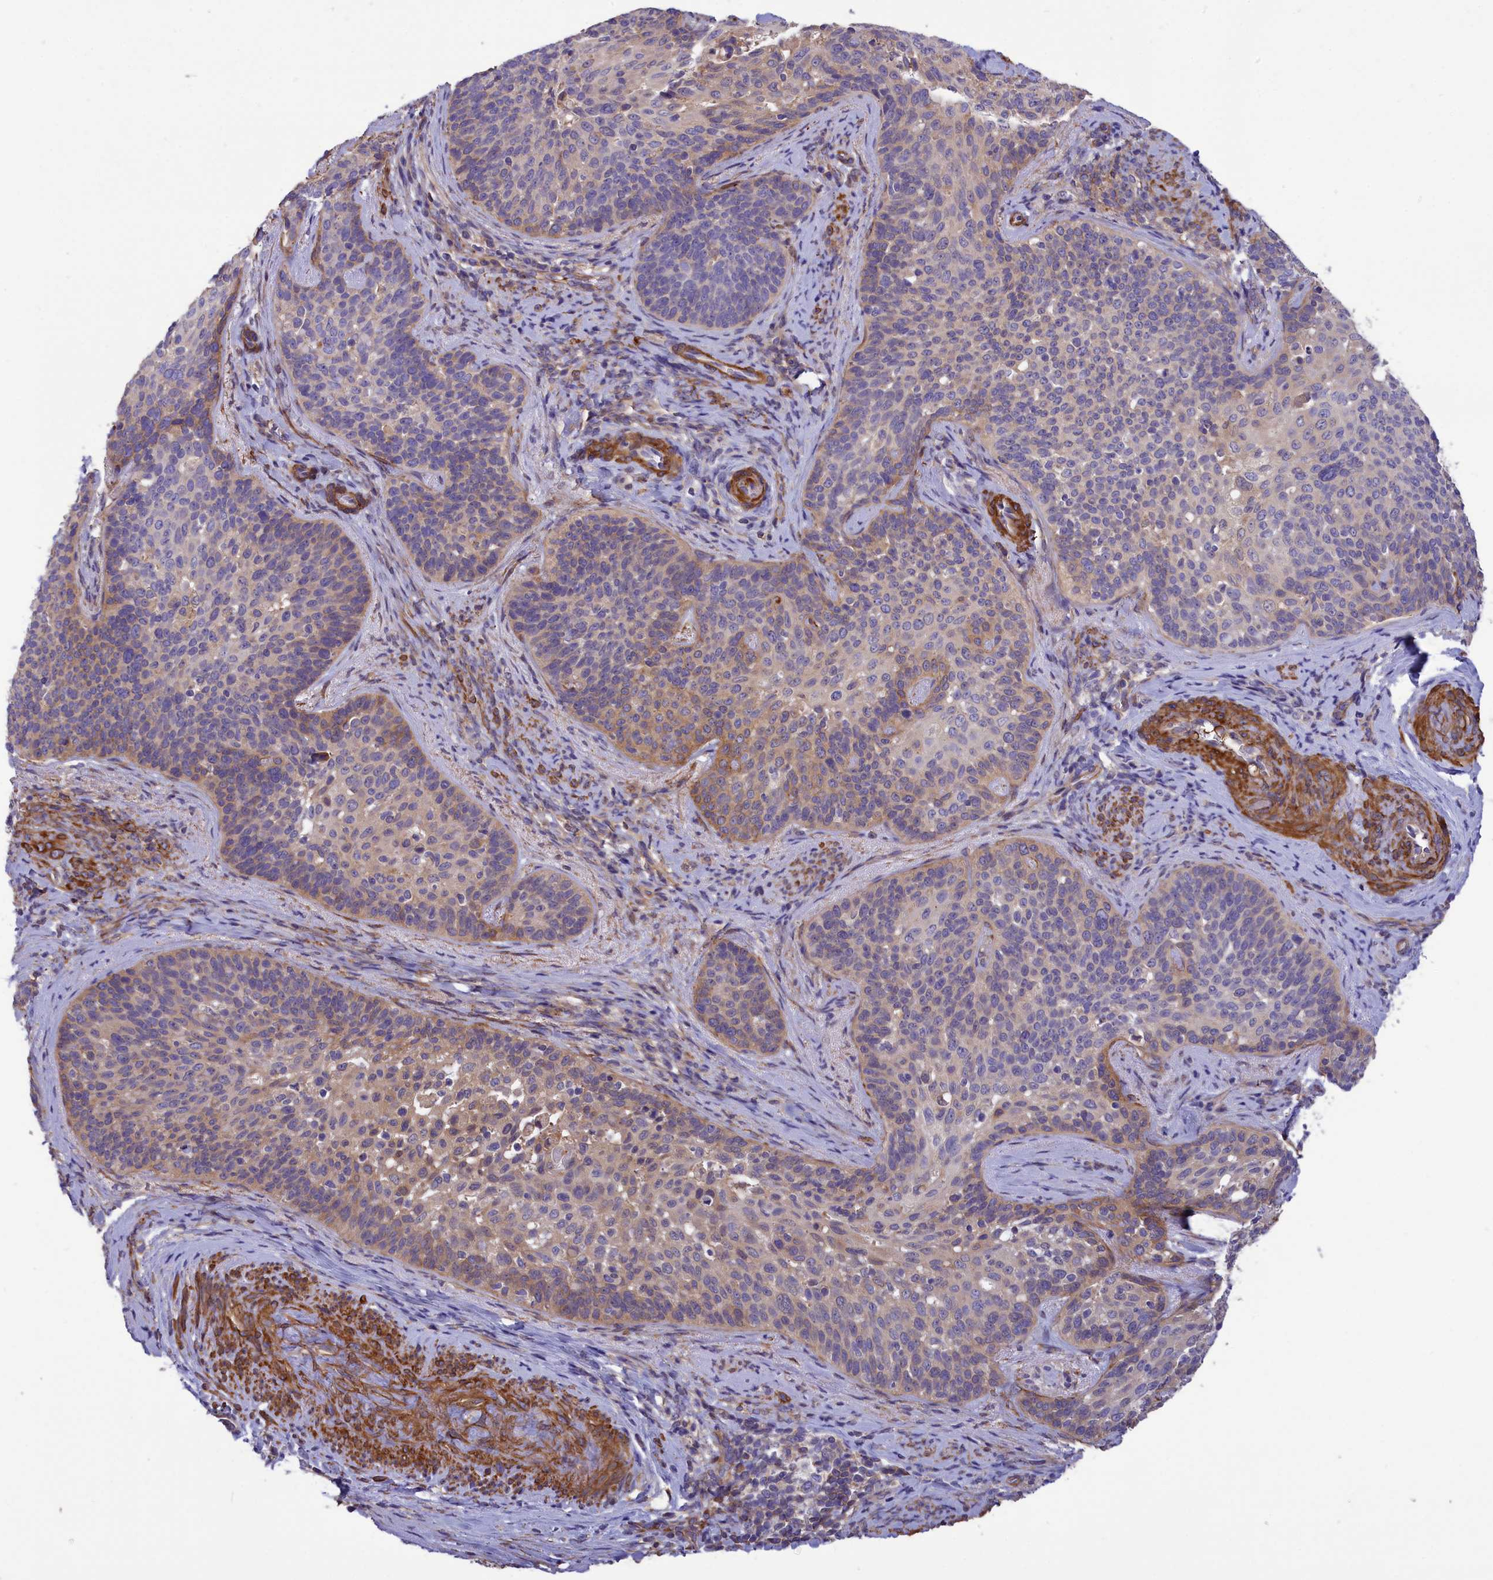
{"staining": {"intensity": "moderate", "quantity": "<25%", "location": "cytoplasmic/membranous"}, "tissue": "cervical cancer", "cell_type": "Tumor cells", "image_type": "cancer", "snomed": [{"axis": "morphology", "description": "Squamous cell carcinoma, NOS"}, {"axis": "topography", "description": "Cervix"}], "caption": "Protein expression analysis of human cervical squamous cell carcinoma reveals moderate cytoplasmic/membranous staining in approximately <25% of tumor cells.", "gene": "AMDHD2", "patient": {"sex": "female", "age": 50}}